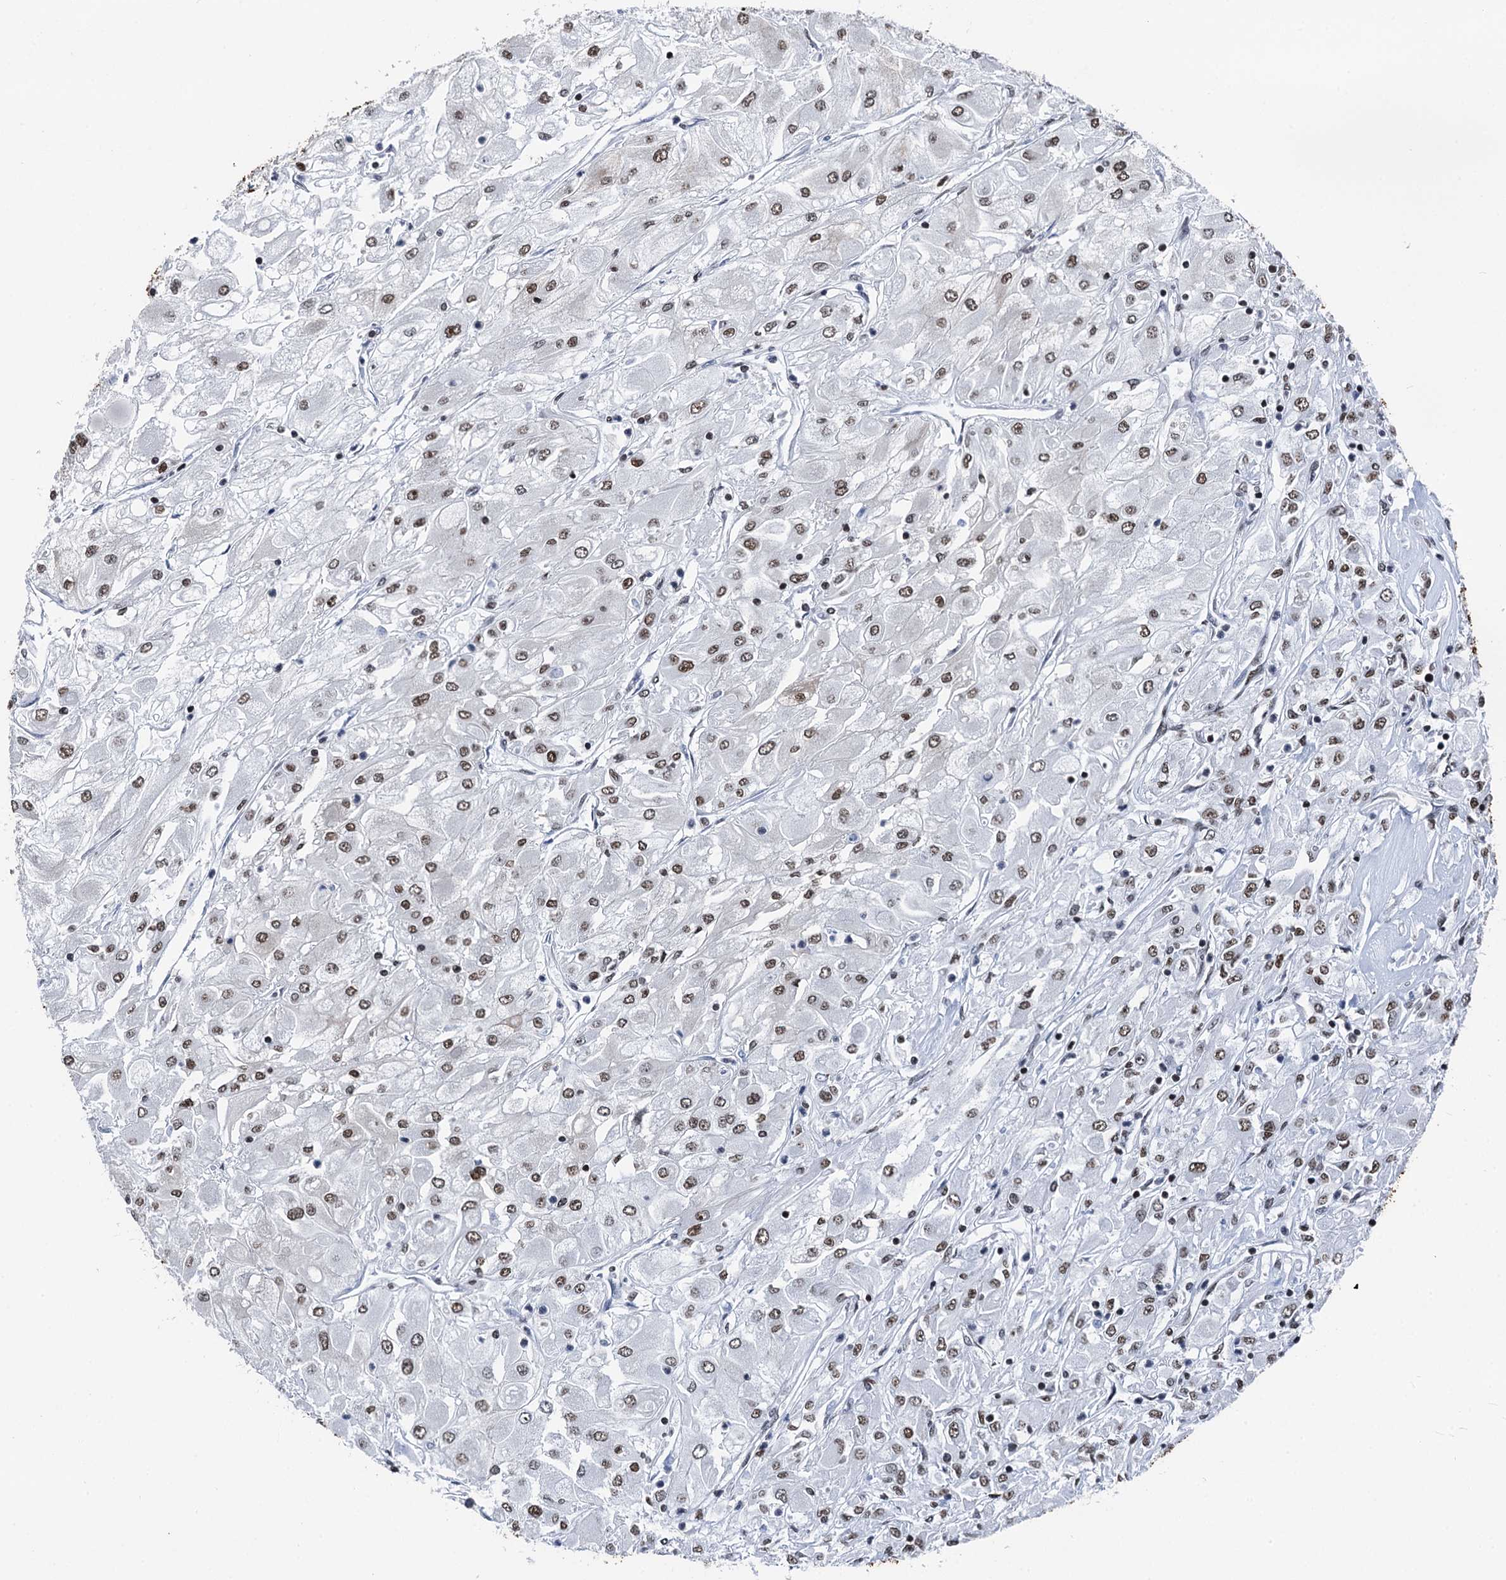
{"staining": {"intensity": "weak", "quantity": ">75%", "location": "nuclear"}, "tissue": "renal cancer", "cell_type": "Tumor cells", "image_type": "cancer", "snomed": [{"axis": "morphology", "description": "Adenocarcinoma, NOS"}, {"axis": "topography", "description": "Kidney"}], "caption": "Renal cancer stained for a protein (brown) shows weak nuclear positive staining in approximately >75% of tumor cells.", "gene": "DDX23", "patient": {"sex": "male", "age": 80}}